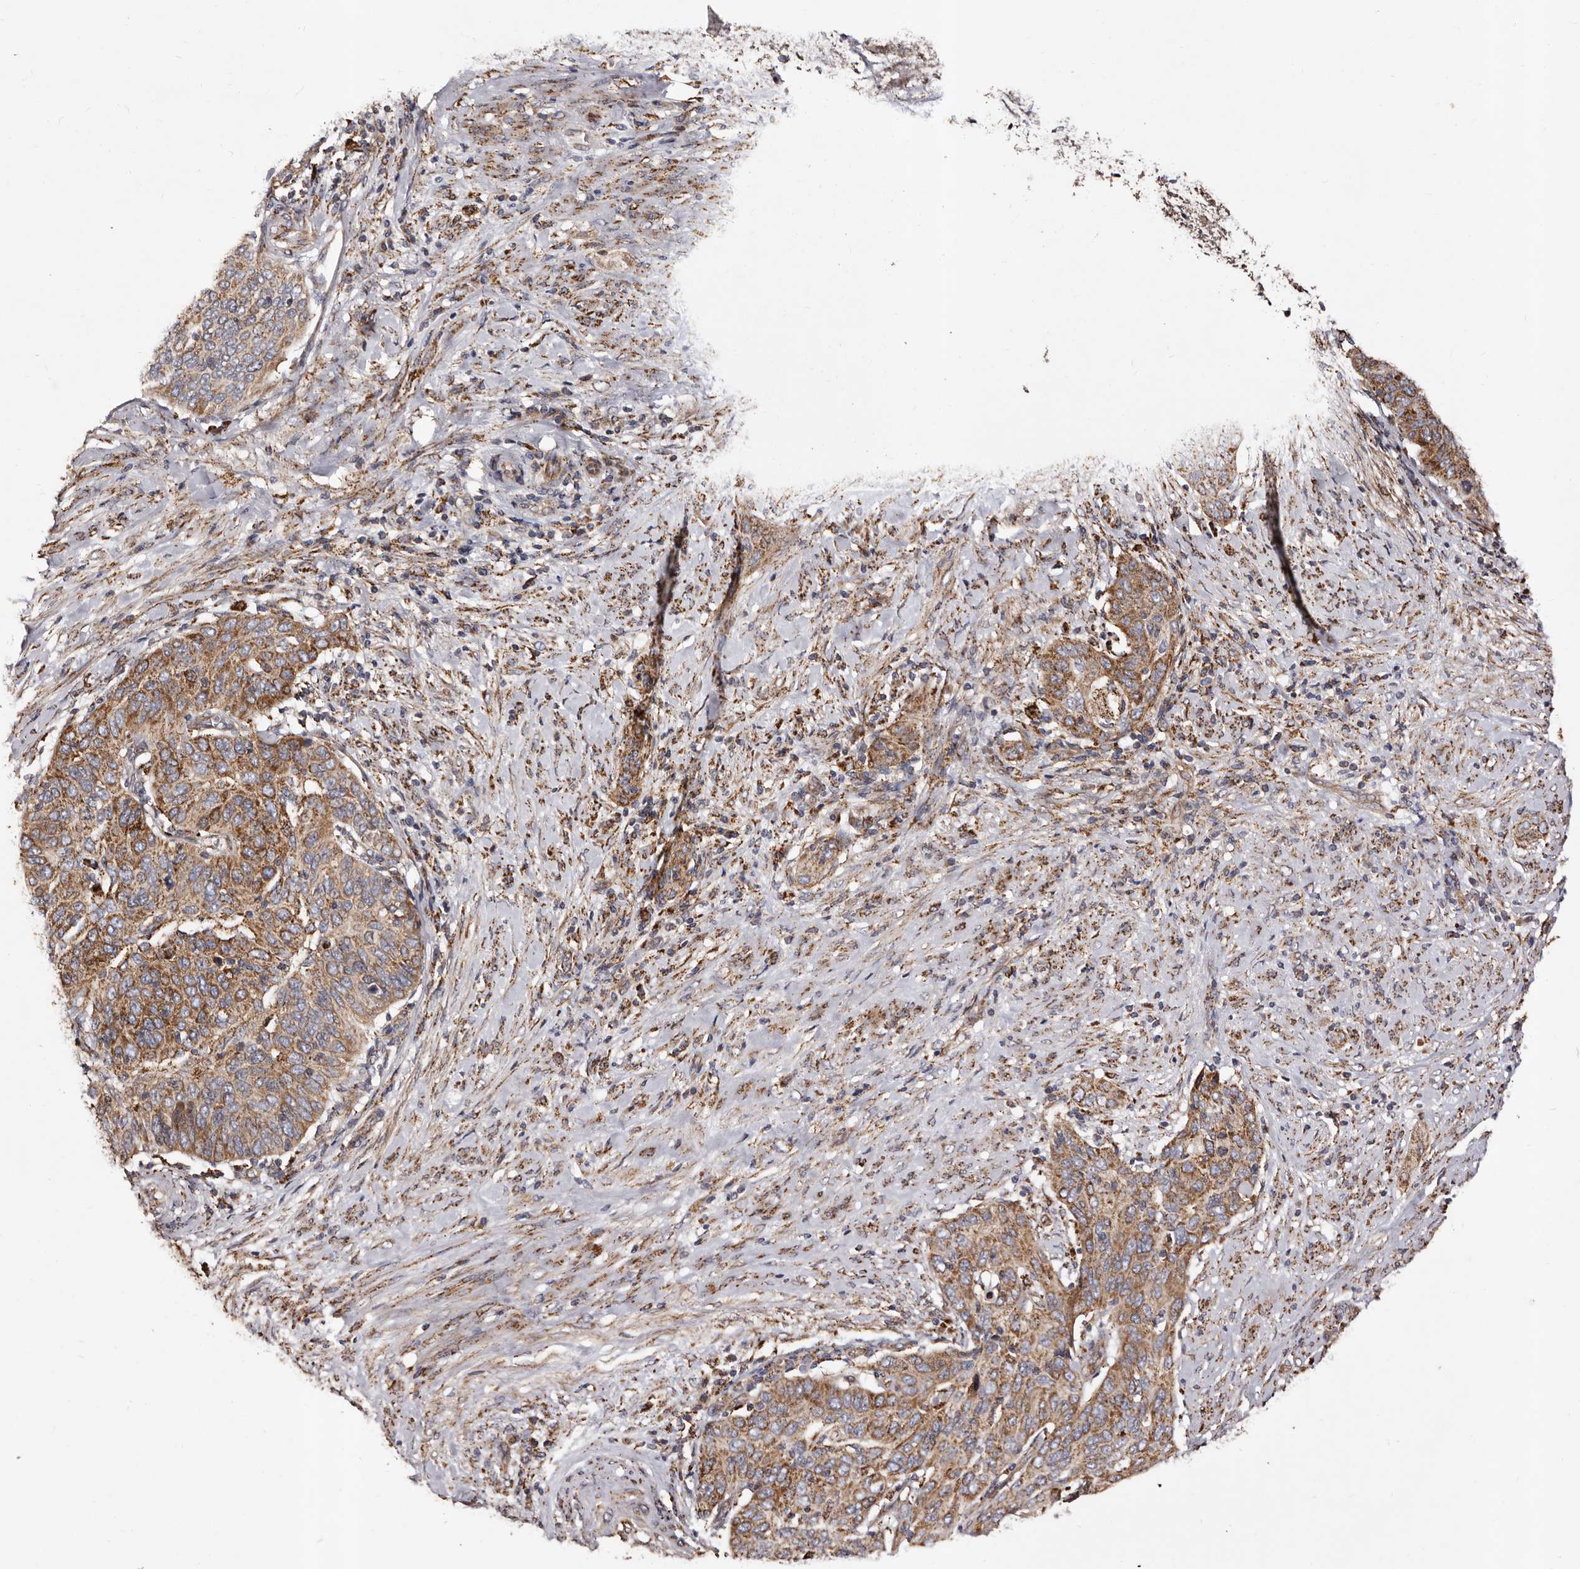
{"staining": {"intensity": "moderate", "quantity": ">75%", "location": "cytoplasmic/membranous"}, "tissue": "cervical cancer", "cell_type": "Tumor cells", "image_type": "cancer", "snomed": [{"axis": "morphology", "description": "Squamous cell carcinoma, NOS"}, {"axis": "topography", "description": "Cervix"}], "caption": "Immunohistochemical staining of cervical cancer (squamous cell carcinoma) demonstrates moderate cytoplasmic/membranous protein expression in about >75% of tumor cells.", "gene": "LUZP1", "patient": {"sex": "female", "age": 60}}